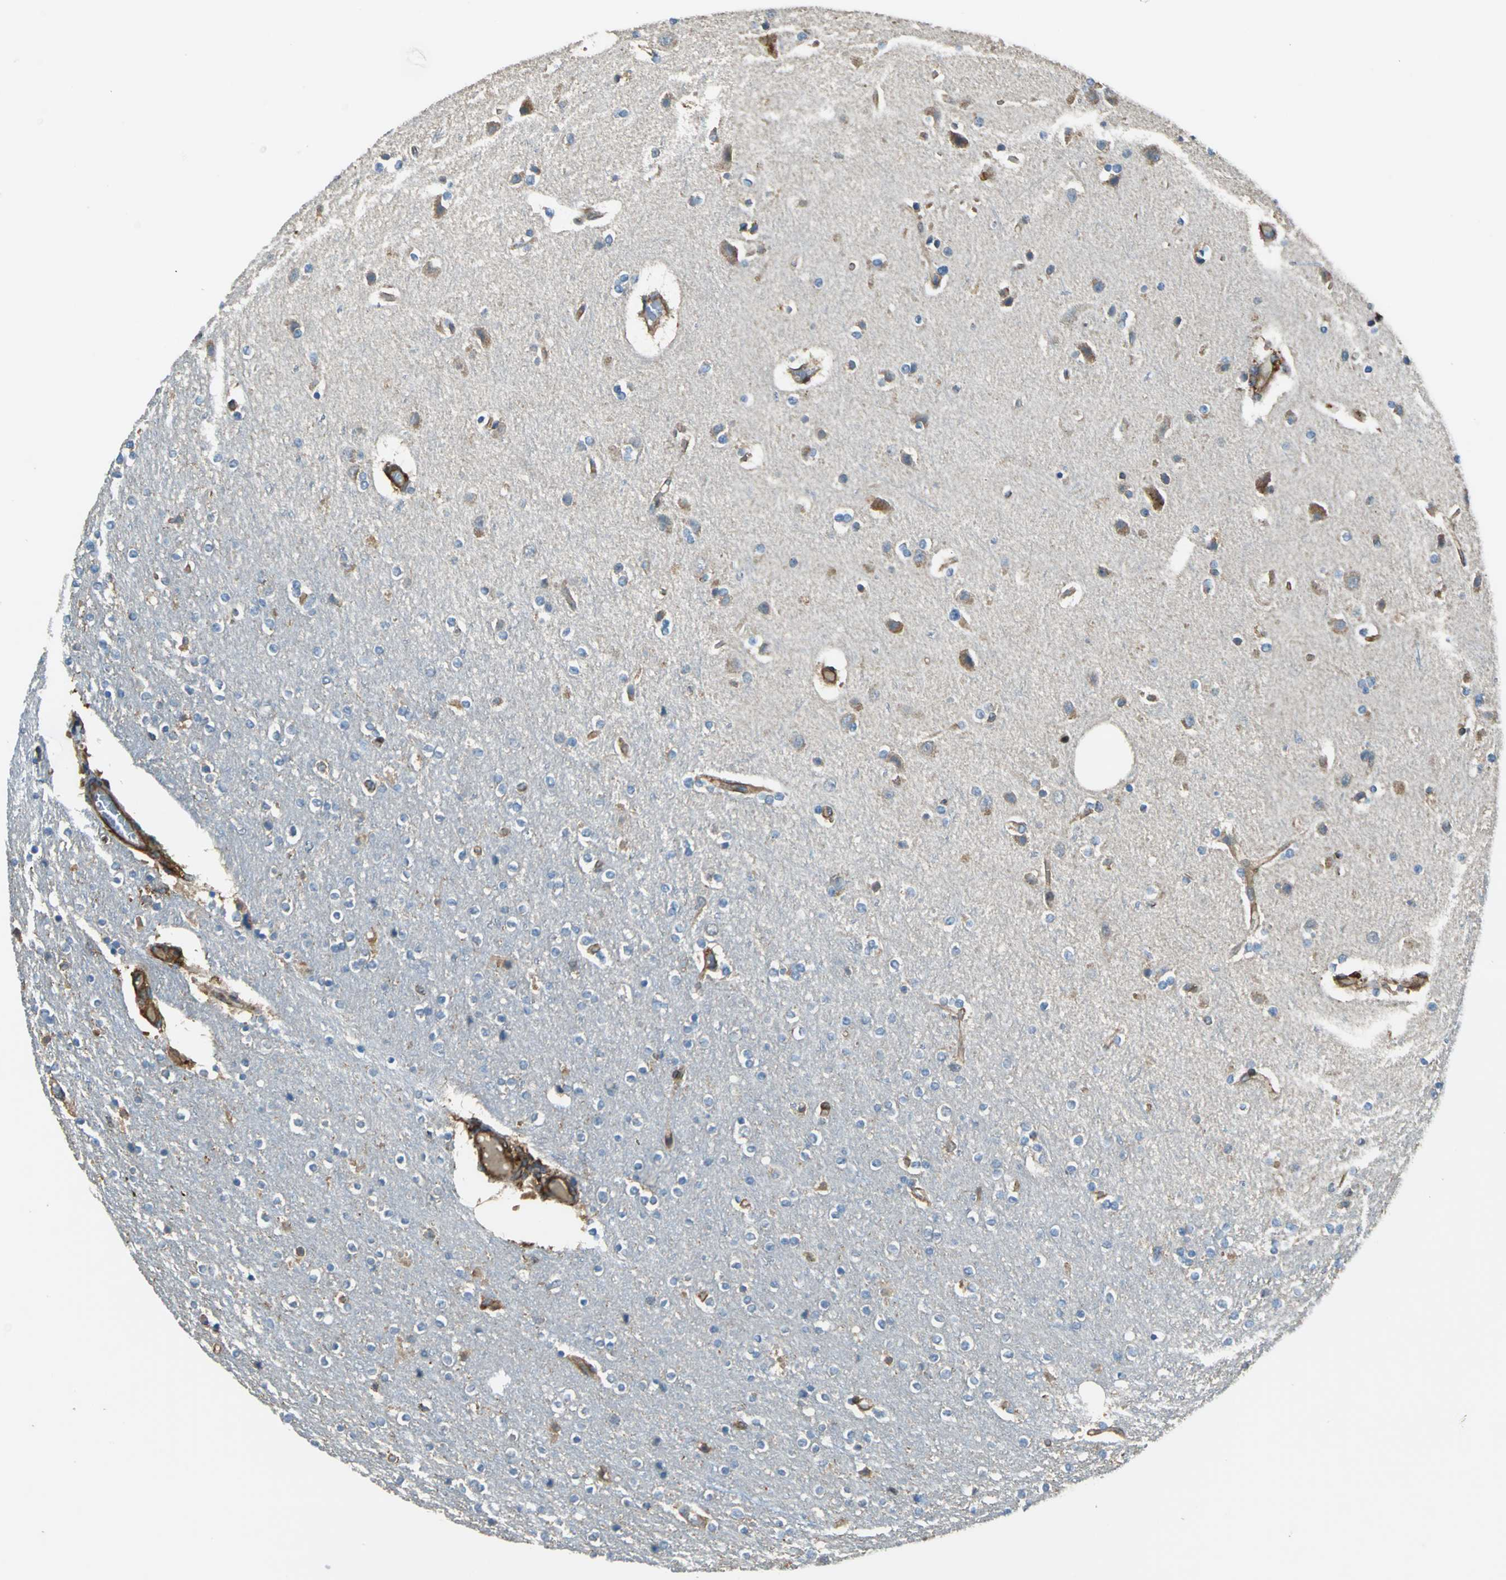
{"staining": {"intensity": "strong", "quantity": ">75%", "location": "cytoplasmic/membranous"}, "tissue": "cerebral cortex", "cell_type": "Endothelial cells", "image_type": "normal", "snomed": [{"axis": "morphology", "description": "Normal tissue, NOS"}, {"axis": "topography", "description": "Cerebral cortex"}], "caption": "Immunohistochemical staining of benign cerebral cortex exhibits strong cytoplasmic/membranous protein expression in approximately >75% of endothelial cells. The protein of interest is stained brown, and the nuclei are stained in blue (DAB IHC with brightfield microscopy, high magnification).", "gene": "PARVA", "patient": {"sex": "female", "age": 54}}